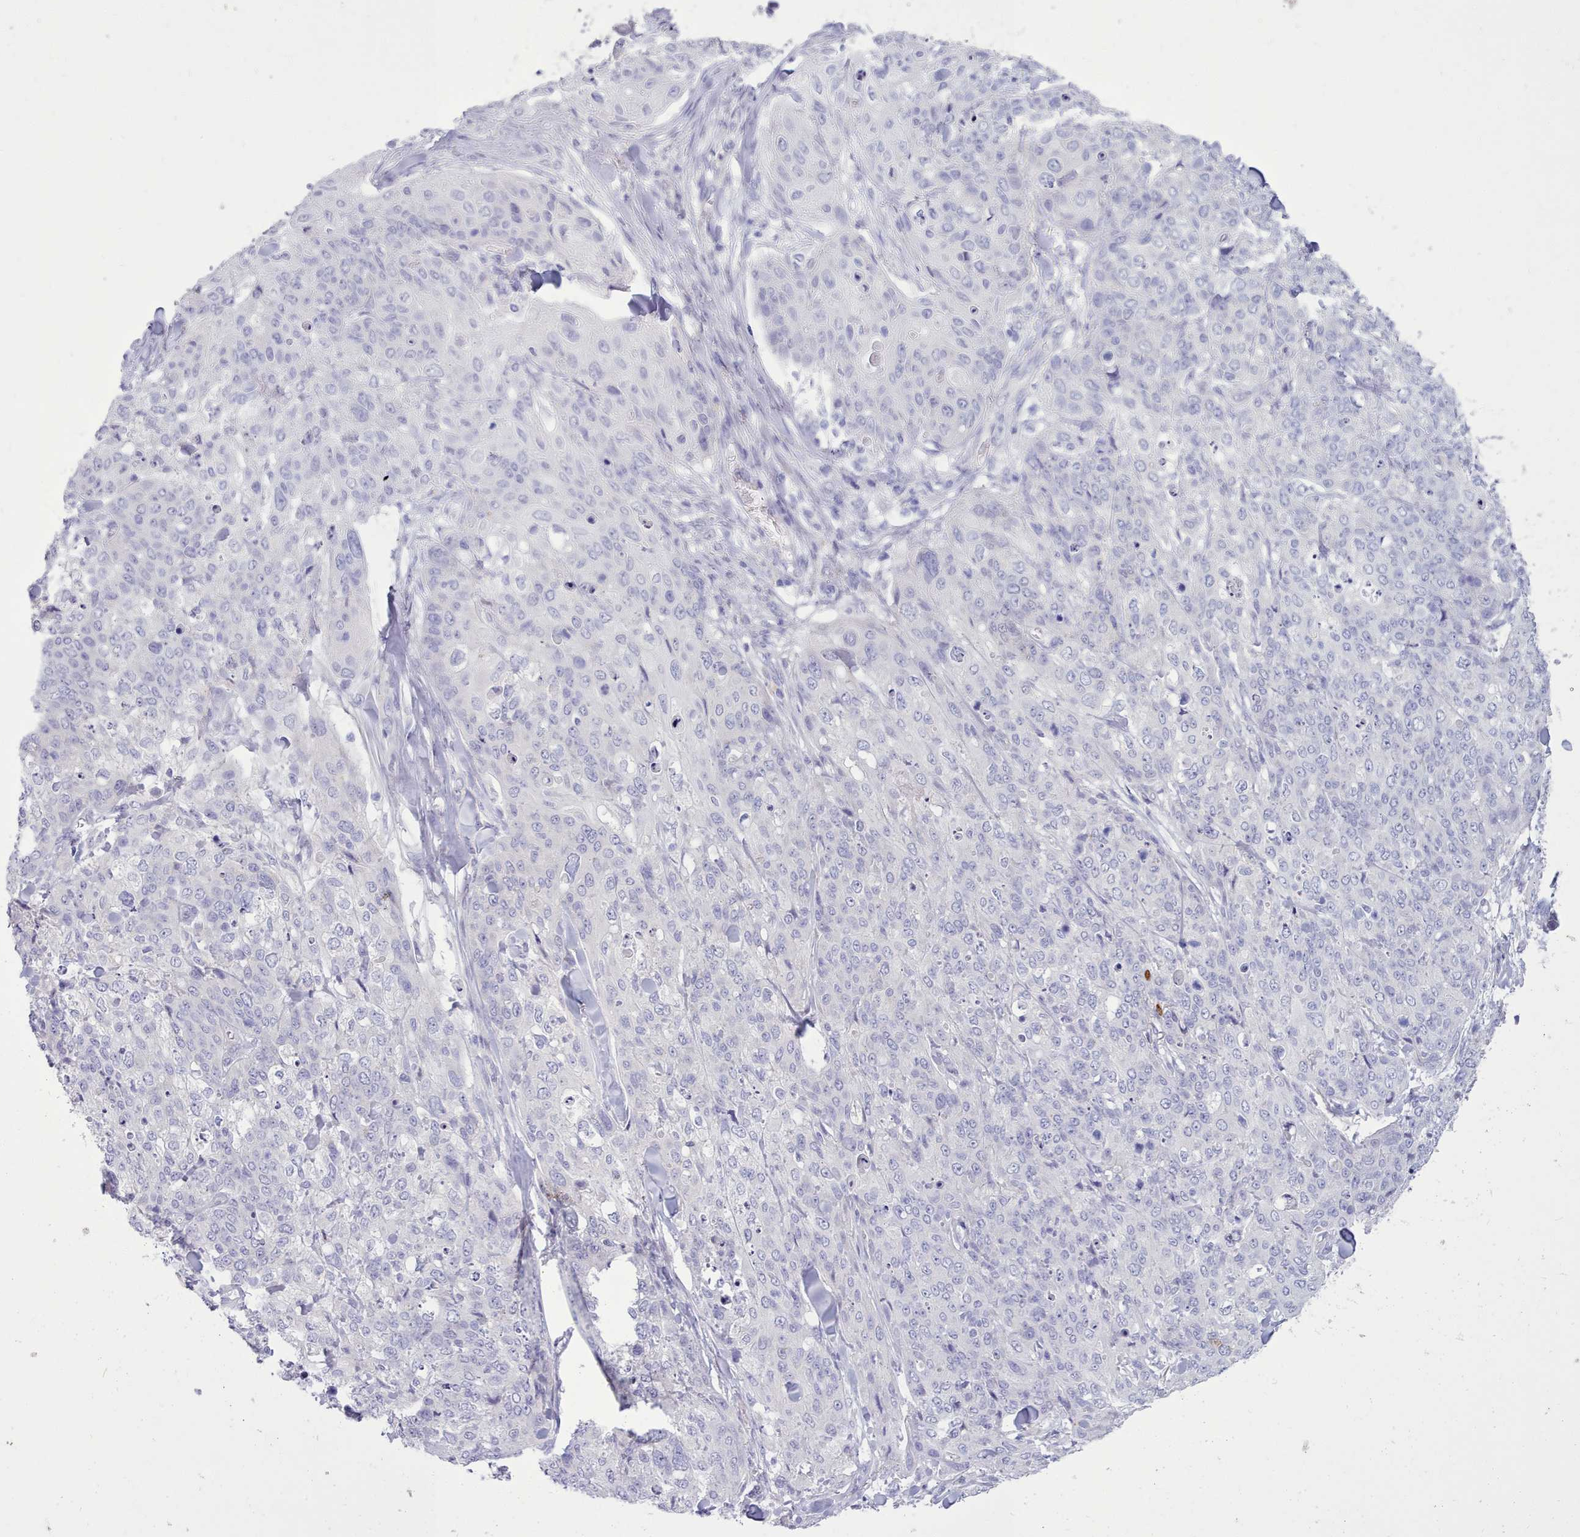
{"staining": {"intensity": "negative", "quantity": "none", "location": "none"}, "tissue": "skin cancer", "cell_type": "Tumor cells", "image_type": "cancer", "snomed": [{"axis": "morphology", "description": "Squamous cell carcinoma, NOS"}, {"axis": "topography", "description": "Skin"}, {"axis": "topography", "description": "Vulva"}], "caption": "Human skin cancer (squamous cell carcinoma) stained for a protein using immunohistochemistry (IHC) demonstrates no staining in tumor cells.", "gene": "TMEM253", "patient": {"sex": "female", "age": 85}}